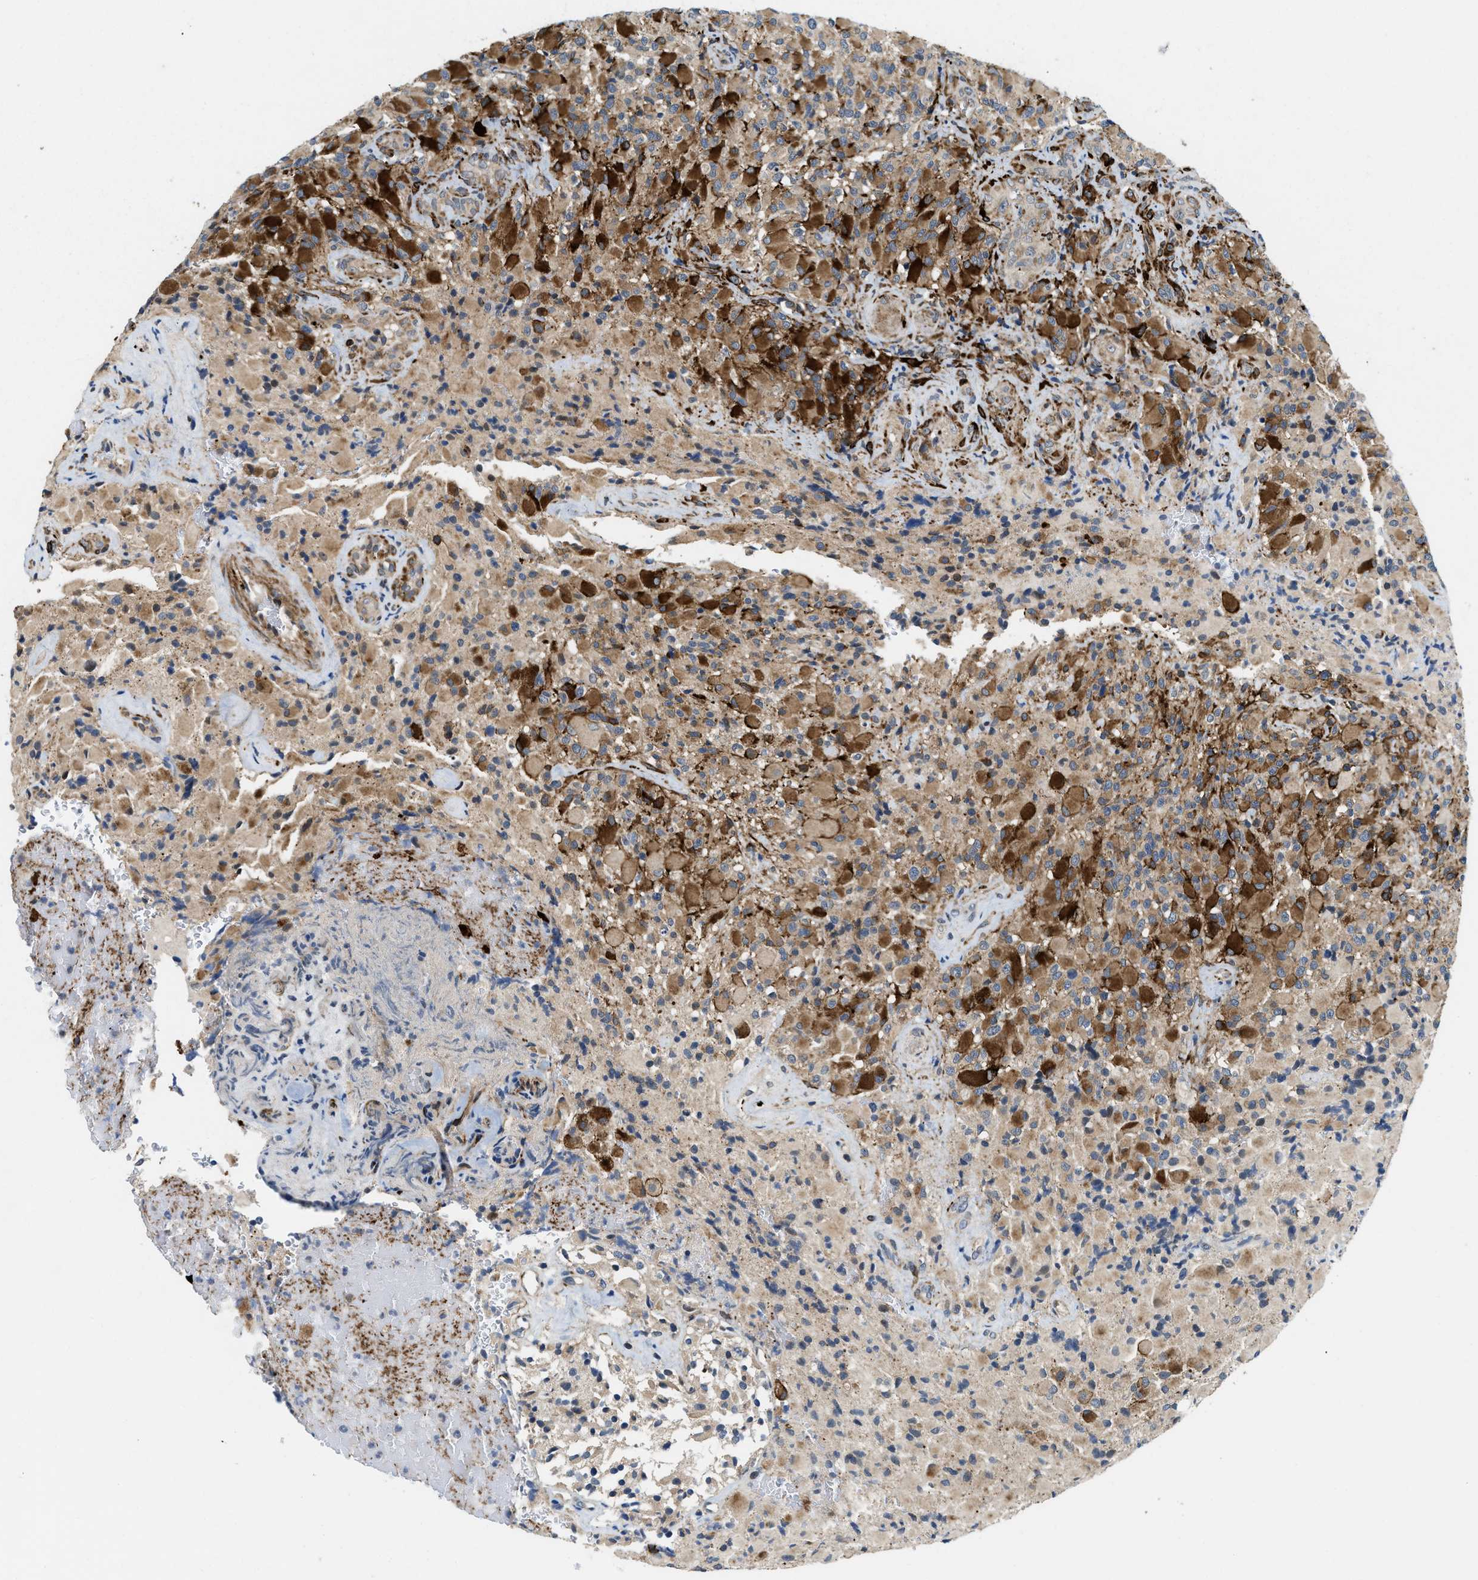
{"staining": {"intensity": "moderate", "quantity": ">75%", "location": "cytoplasmic/membranous"}, "tissue": "glioma", "cell_type": "Tumor cells", "image_type": "cancer", "snomed": [{"axis": "morphology", "description": "Glioma, malignant, High grade"}, {"axis": "topography", "description": "Brain"}], "caption": "Immunohistochemistry image of neoplastic tissue: malignant glioma (high-grade) stained using immunohistochemistry exhibits medium levels of moderate protein expression localized specifically in the cytoplasmic/membranous of tumor cells, appearing as a cytoplasmic/membranous brown color.", "gene": "ZNF599", "patient": {"sex": "male", "age": 71}}